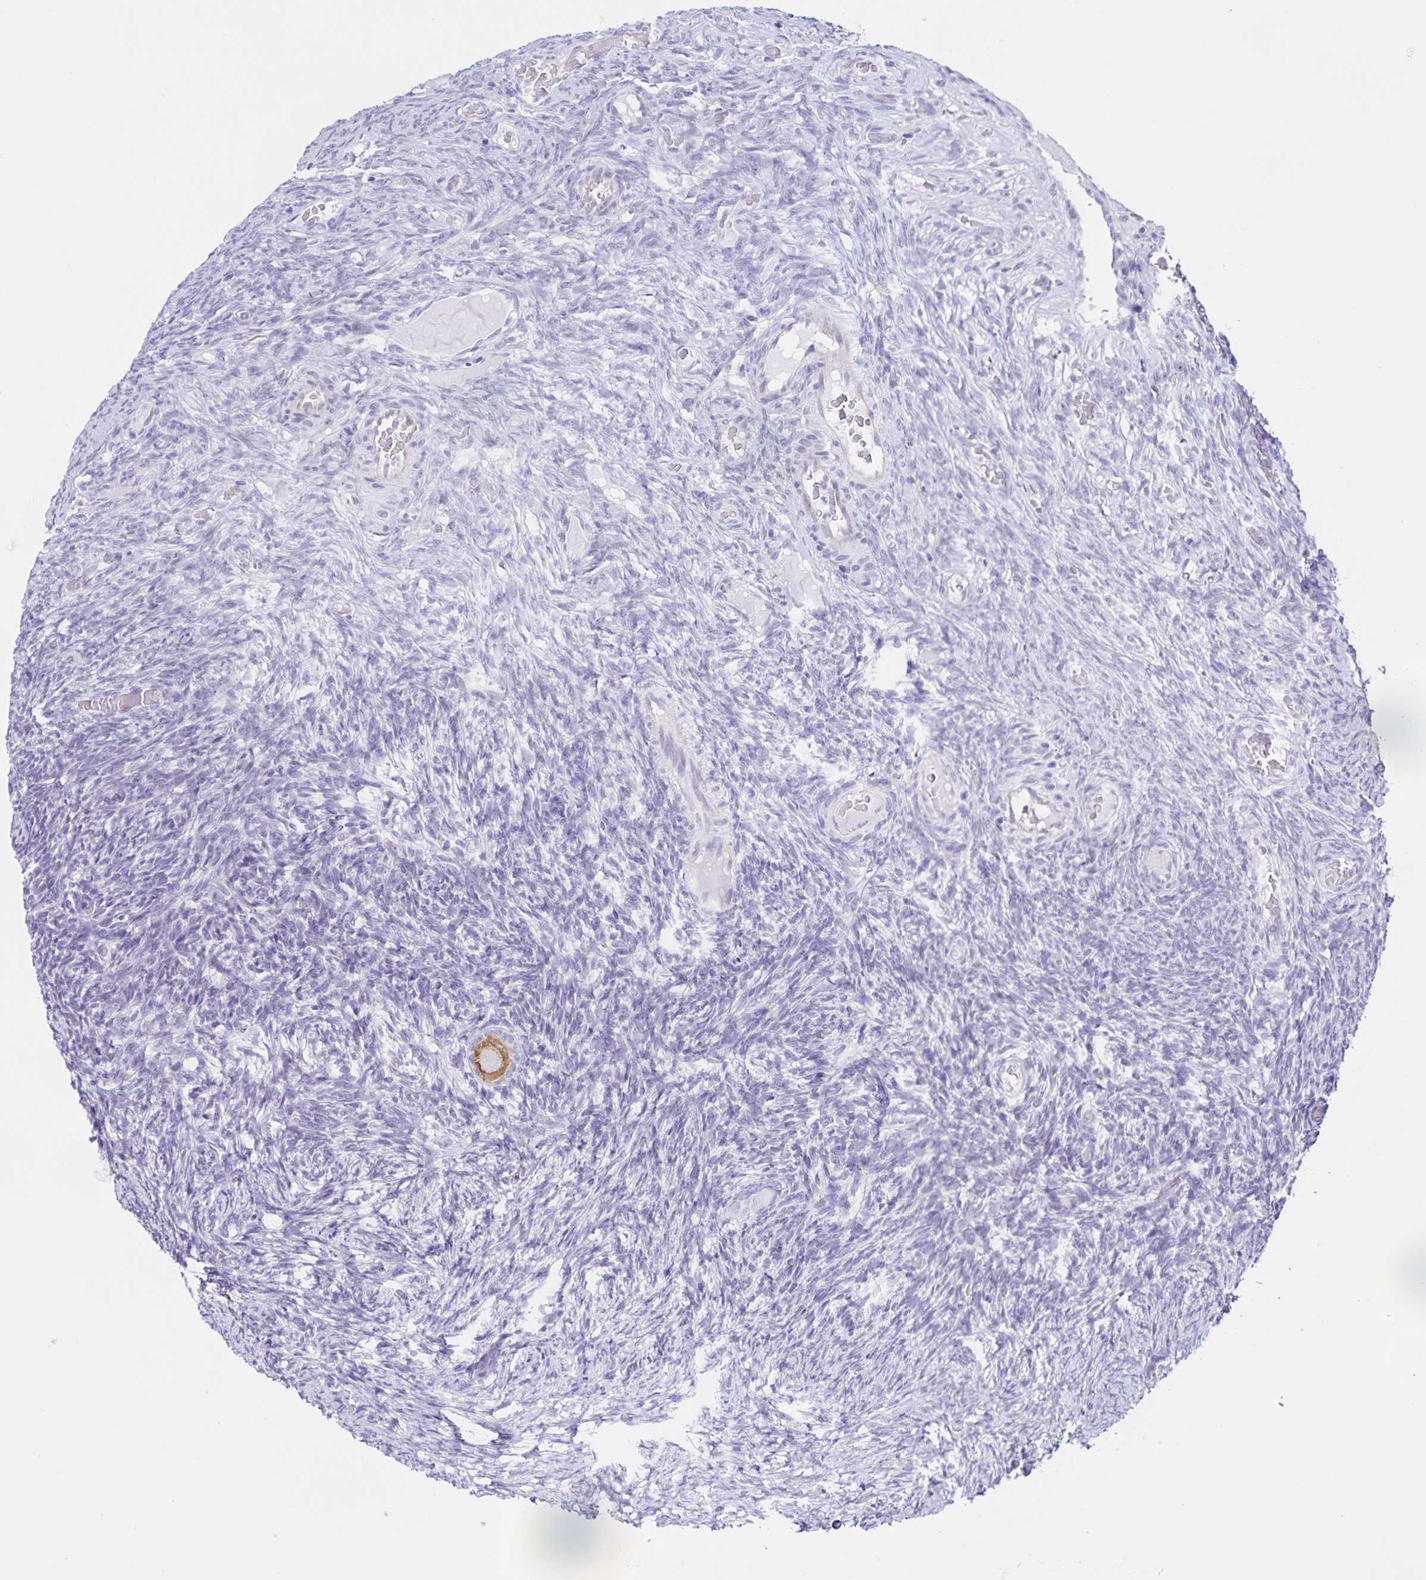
{"staining": {"intensity": "moderate", "quantity": ">75%", "location": "cytoplasmic/membranous"}, "tissue": "ovary", "cell_type": "Follicle cells", "image_type": "normal", "snomed": [{"axis": "morphology", "description": "Normal tissue, NOS"}, {"axis": "topography", "description": "Ovary"}], "caption": "Immunohistochemistry (IHC) of benign human ovary displays medium levels of moderate cytoplasmic/membranous positivity in about >75% of follicle cells.", "gene": "FAM170A", "patient": {"sex": "female", "age": 34}}